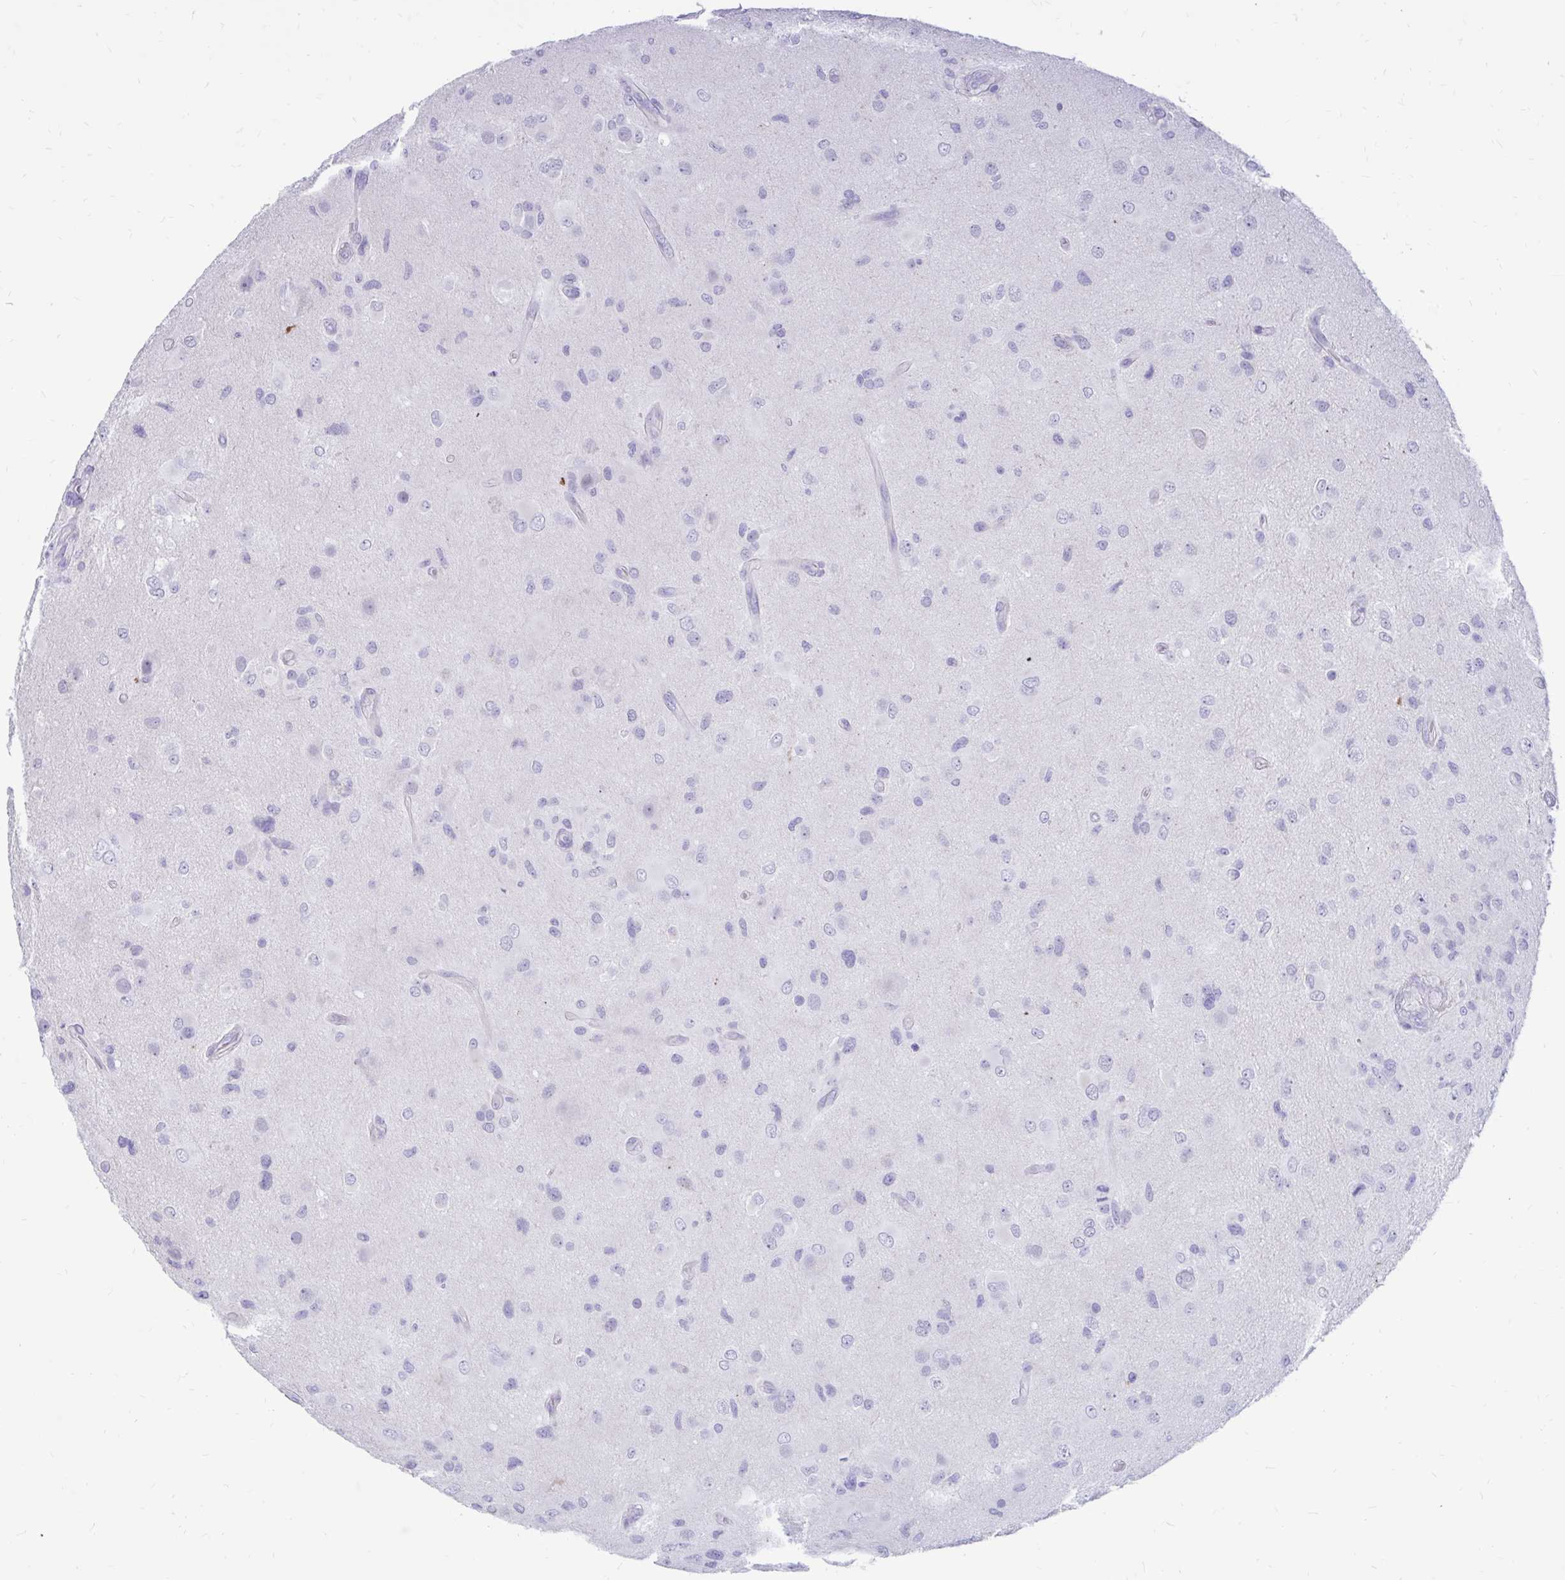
{"staining": {"intensity": "negative", "quantity": "none", "location": "none"}, "tissue": "glioma", "cell_type": "Tumor cells", "image_type": "cancer", "snomed": [{"axis": "morphology", "description": "Glioma, malignant, High grade"}, {"axis": "topography", "description": "Brain"}], "caption": "High magnification brightfield microscopy of glioma stained with DAB (3,3'-diaminobenzidine) (brown) and counterstained with hematoxylin (blue): tumor cells show no significant positivity.", "gene": "IGSF5", "patient": {"sex": "male", "age": 53}}